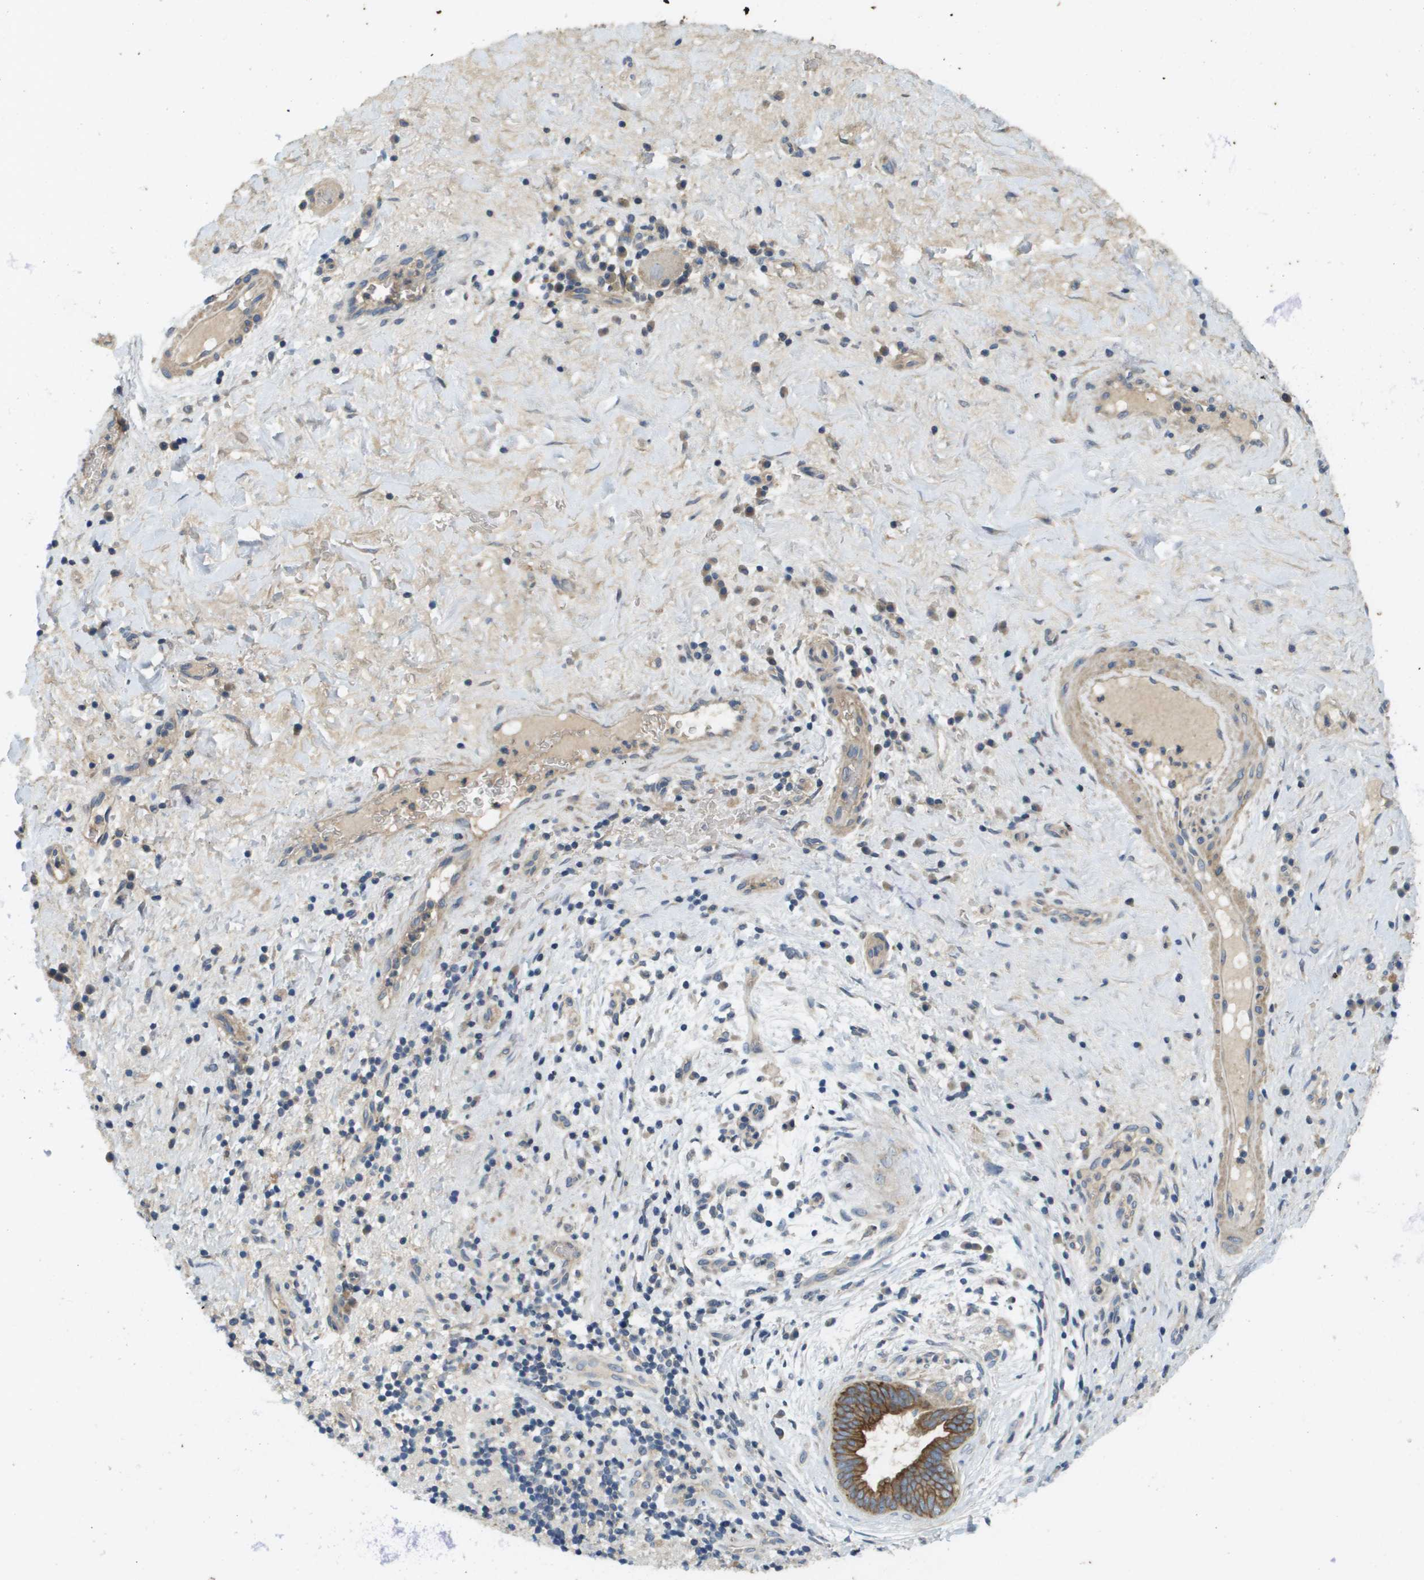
{"staining": {"intensity": "moderate", "quantity": ">75%", "location": "cytoplasmic/membranous"}, "tissue": "liver cancer", "cell_type": "Tumor cells", "image_type": "cancer", "snomed": [{"axis": "morphology", "description": "Cholangiocarcinoma"}, {"axis": "topography", "description": "Liver"}], "caption": "DAB immunohistochemical staining of liver cancer (cholangiocarcinoma) demonstrates moderate cytoplasmic/membranous protein expression in about >75% of tumor cells.", "gene": "KRT23", "patient": {"sex": "female", "age": 38}}